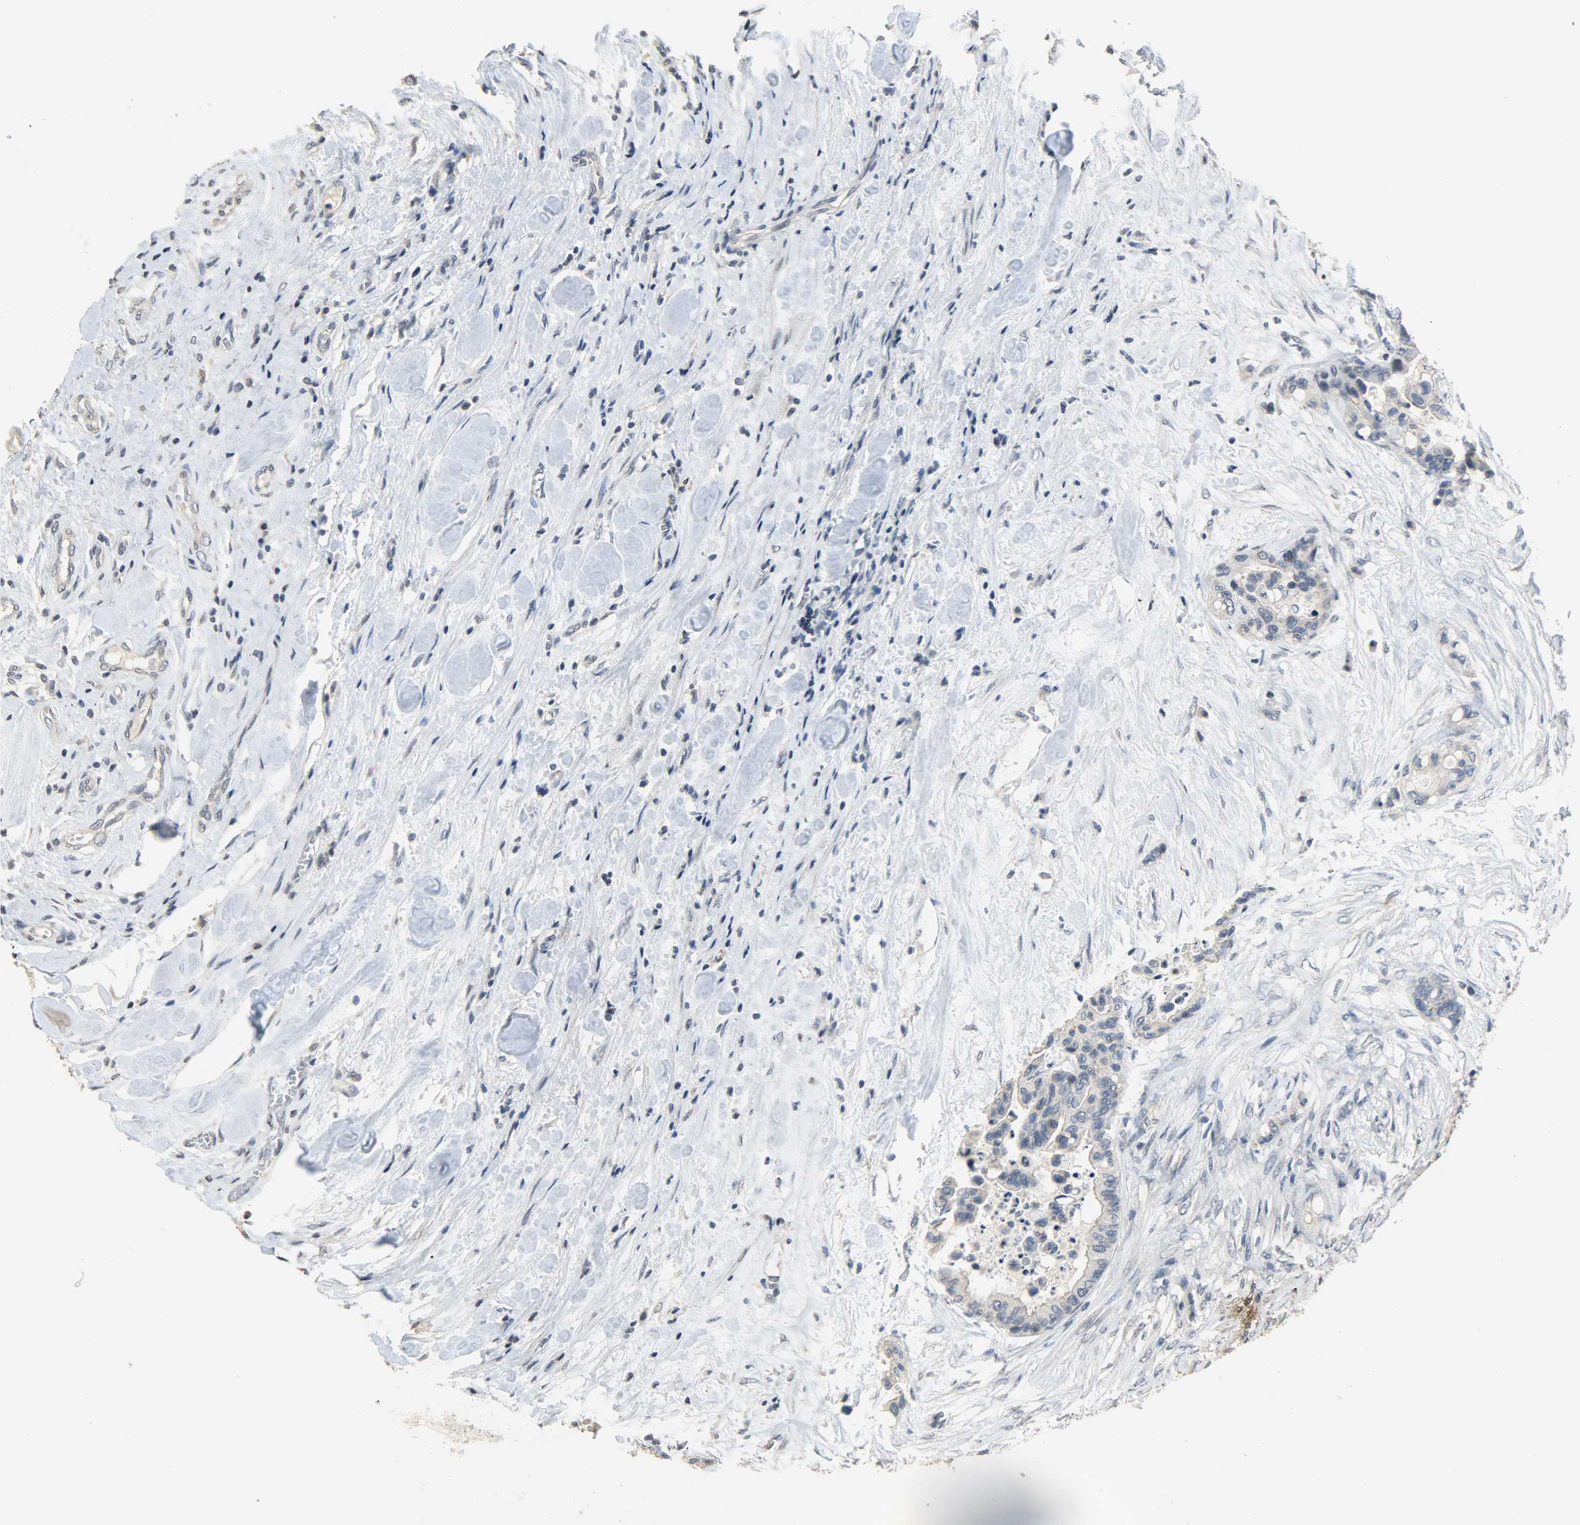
{"staining": {"intensity": "negative", "quantity": "none", "location": "none"}, "tissue": "colorectal cancer", "cell_type": "Tumor cells", "image_type": "cancer", "snomed": [{"axis": "morphology", "description": "Adenocarcinoma, NOS"}, {"axis": "topography", "description": "Colon"}], "caption": "Immunohistochemistry (IHC) of colorectal adenocarcinoma reveals no positivity in tumor cells.", "gene": "DNAJB6", "patient": {"sex": "male", "age": 82}}